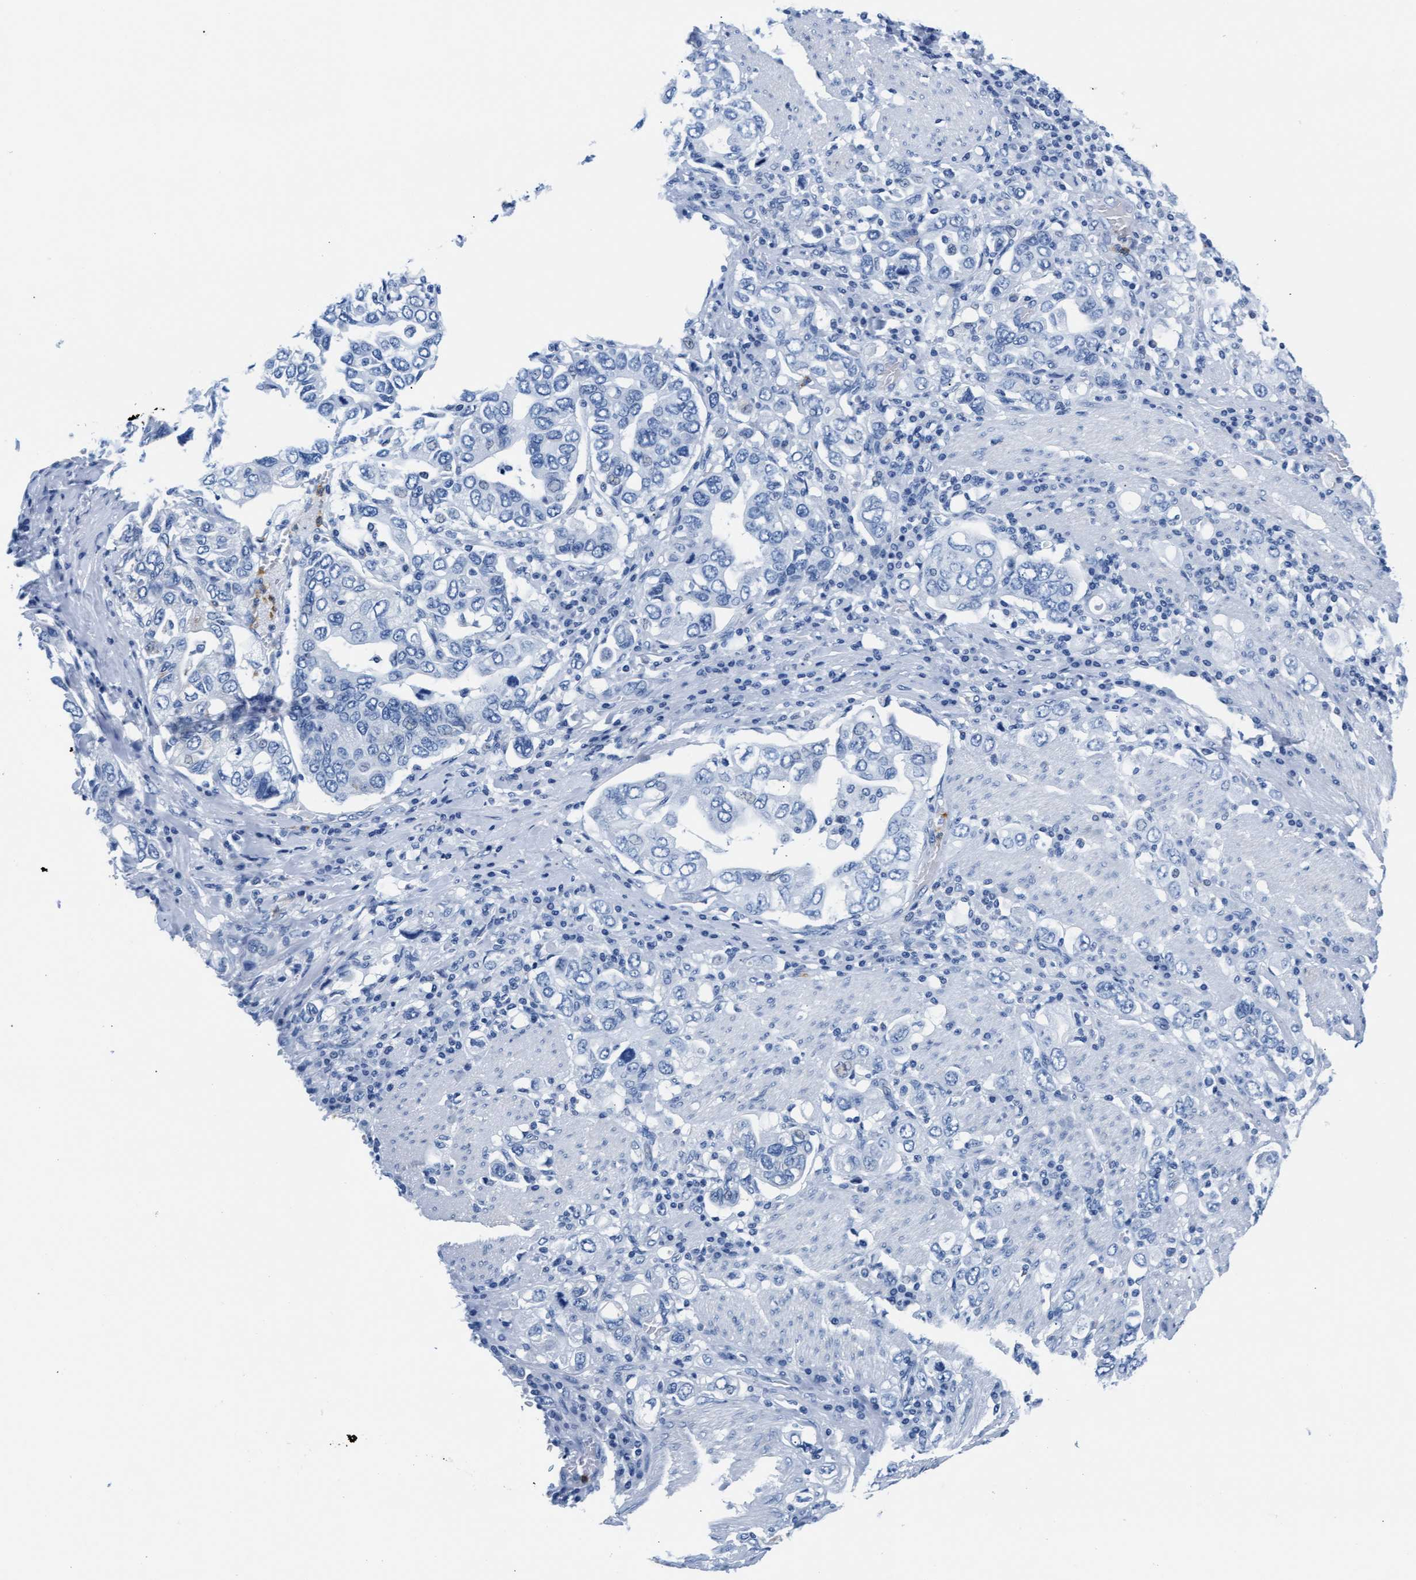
{"staining": {"intensity": "negative", "quantity": "none", "location": "none"}, "tissue": "stomach cancer", "cell_type": "Tumor cells", "image_type": "cancer", "snomed": [{"axis": "morphology", "description": "Adenocarcinoma, NOS"}, {"axis": "topography", "description": "Stomach, upper"}], "caption": "A high-resolution photomicrograph shows IHC staining of adenocarcinoma (stomach), which exhibits no significant staining in tumor cells.", "gene": "MMP8", "patient": {"sex": "male", "age": 62}}